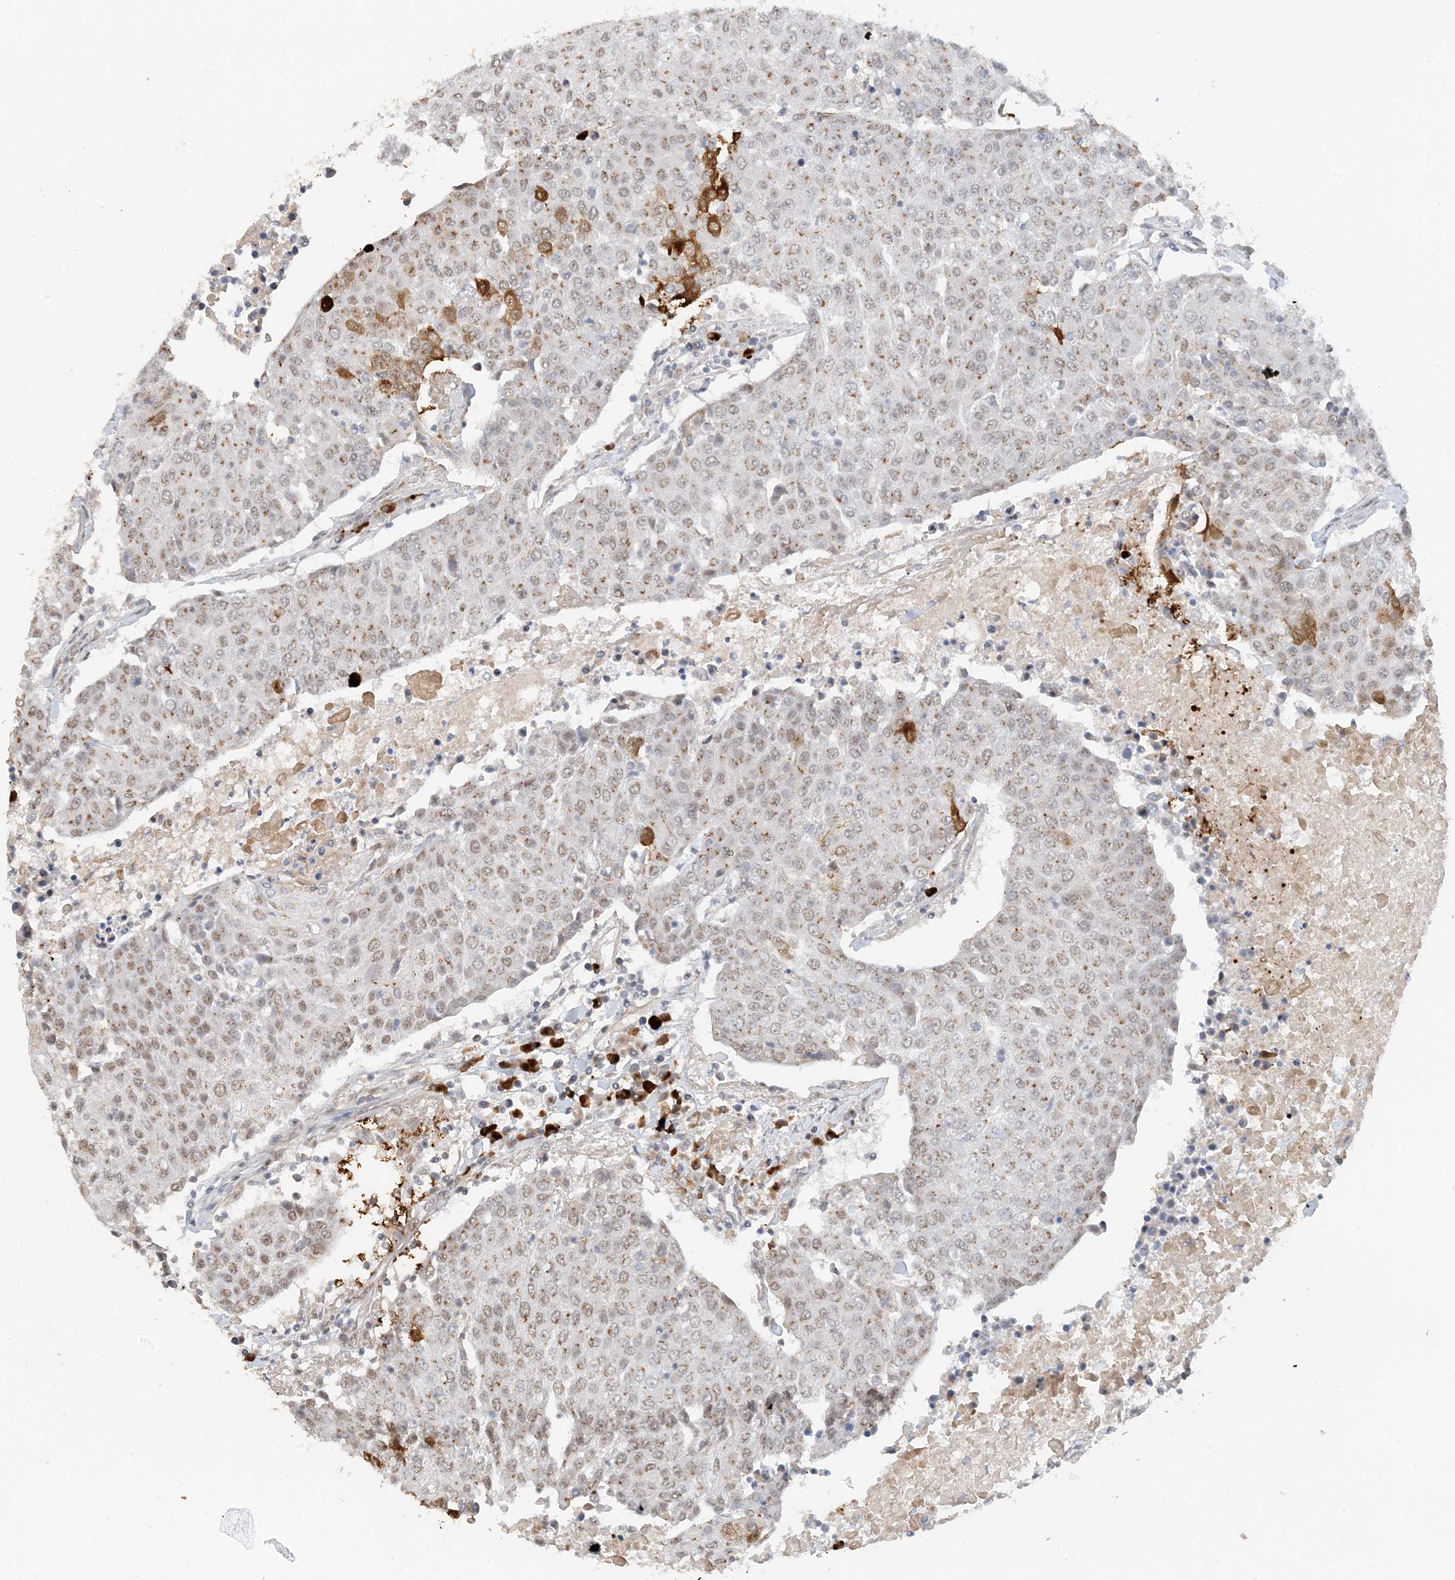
{"staining": {"intensity": "strong", "quantity": "<25%", "location": "cytoplasmic/membranous"}, "tissue": "urothelial cancer", "cell_type": "Tumor cells", "image_type": "cancer", "snomed": [{"axis": "morphology", "description": "Urothelial carcinoma, High grade"}, {"axis": "topography", "description": "Urinary bladder"}], "caption": "A high-resolution histopathology image shows IHC staining of urothelial carcinoma (high-grade), which displays strong cytoplasmic/membranous positivity in approximately <25% of tumor cells. The protein of interest is stained brown, and the nuclei are stained in blue (DAB (3,3'-diaminobenzidine) IHC with brightfield microscopy, high magnification).", "gene": "ZCCHC4", "patient": {"sex": "female", "age": 85}}